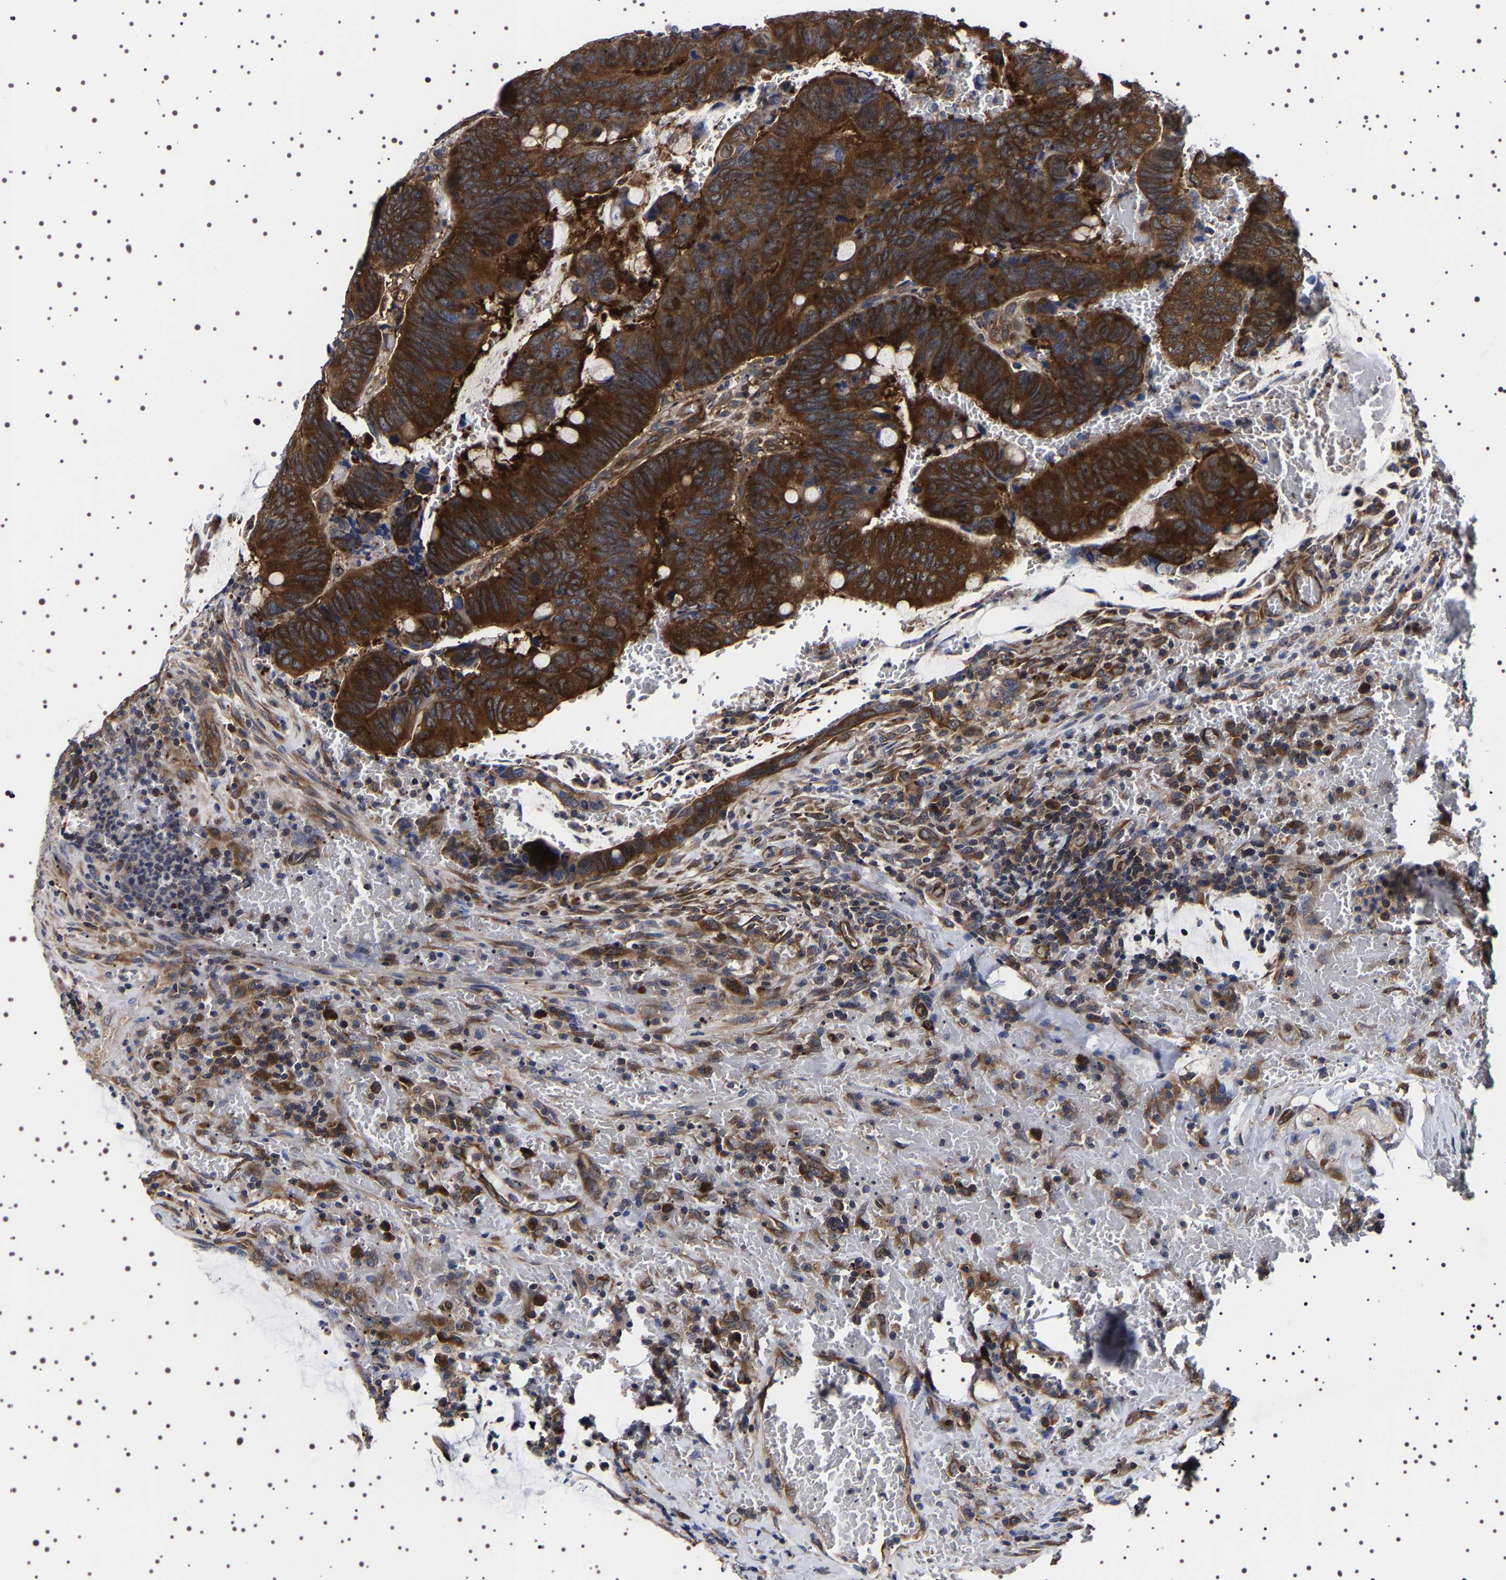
{"staining": {"intensity": "strong", "quantity": ">75%", "location": "cytoplasmic/membranous"}, "tissue": "colorectal cancer", "cell_type": "Tumor cells", "image_type": "cancer", "snomed": [{"axis": "morphology", "description": "Normal tissue, NOS"}, {"axis": "morphology", "description": "Adenocarcinoma, NOS"}, {"axis": "topography", "description": "Rectum"}, {"axis": "topography", "description": "Peripheral nerve tissue"}], "caption": "IHC of human colorectal cancer shows high levels of strong cytoplasmic/membranous expression in approximately >75% of tumor cells.", "gene": "DARS1", "patient": {"sex": "male", "age": 92}}